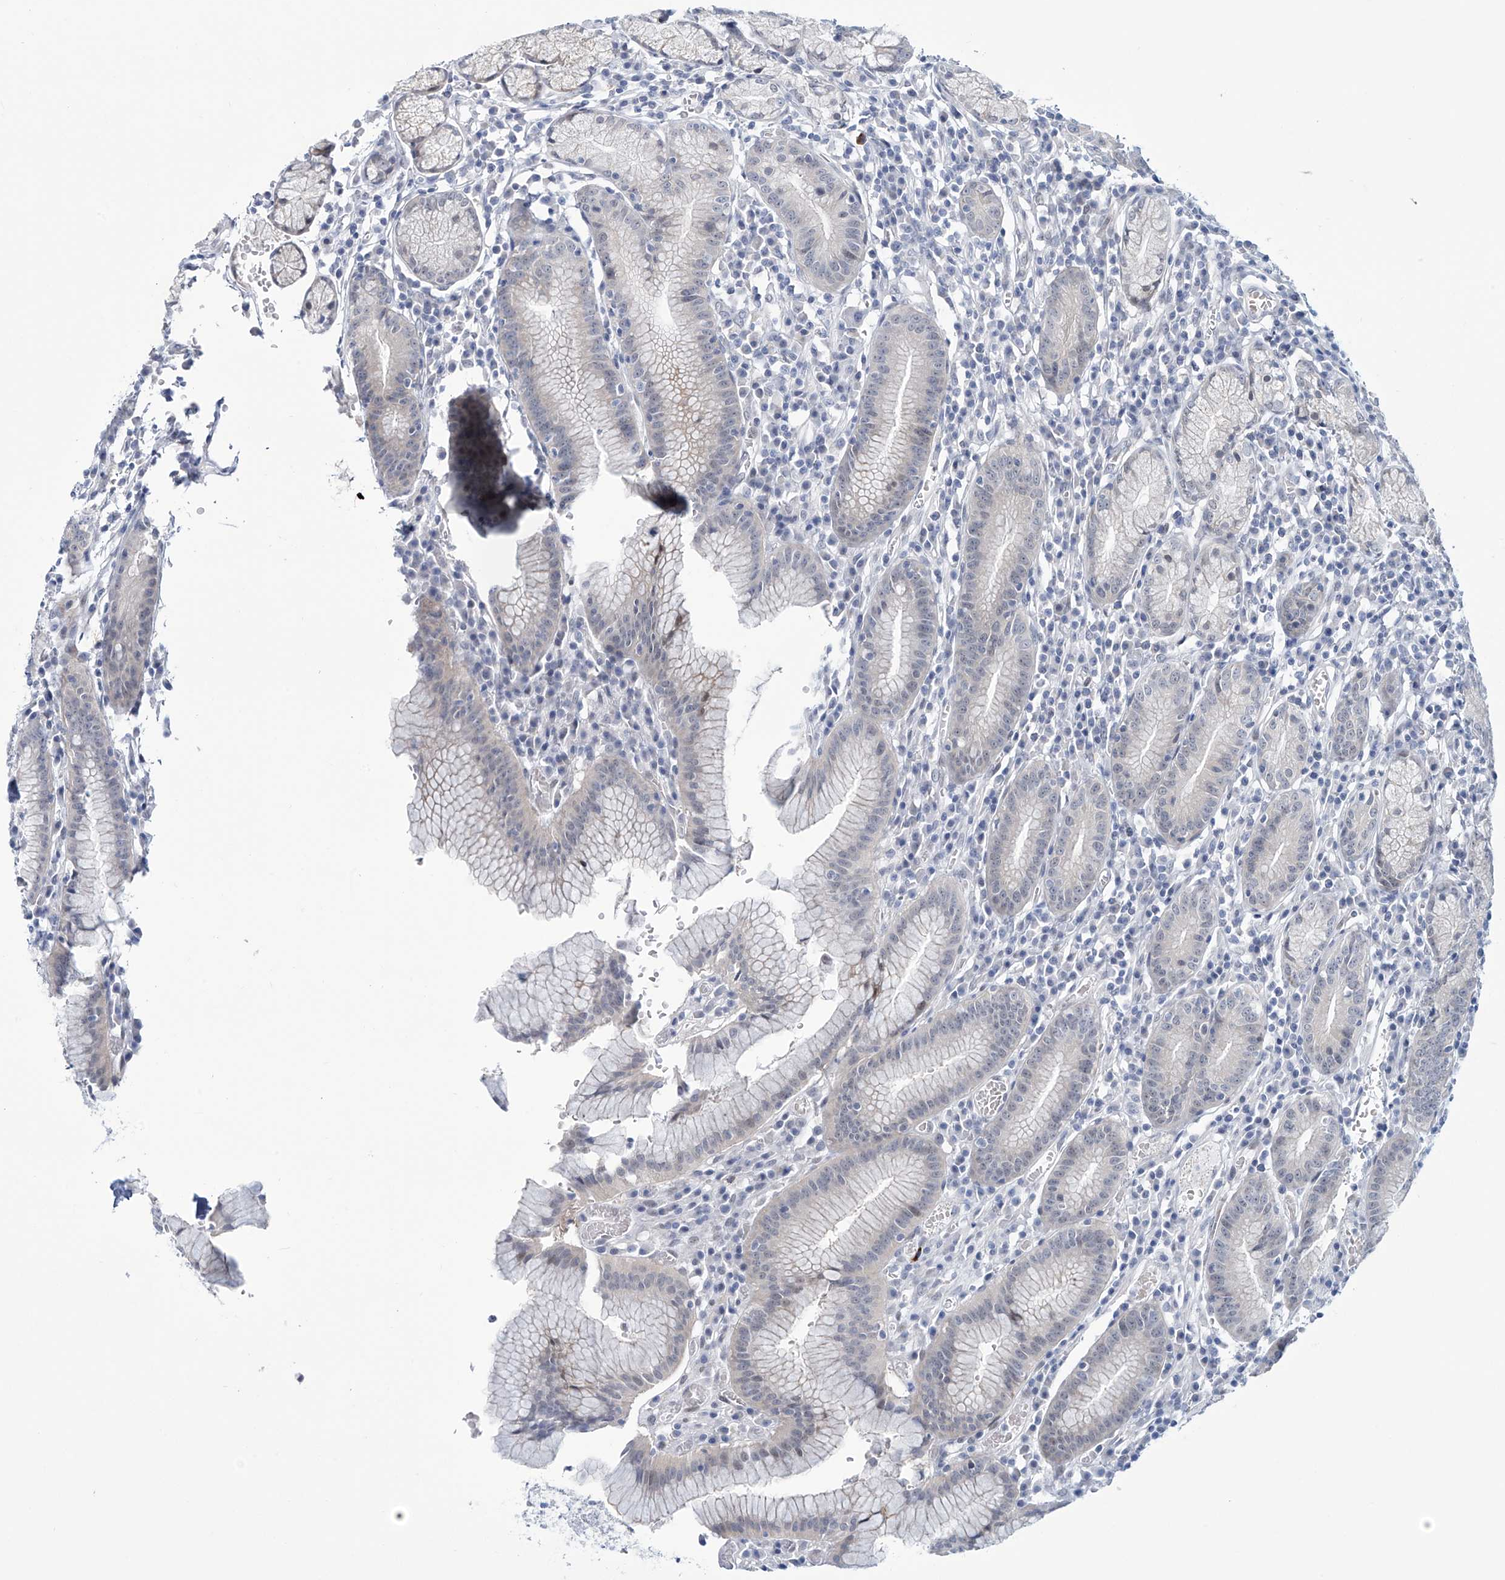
{"staining": {"intensity": "weak", "quantity": "<25%", "location": "cytoplasmic/membranous,nuclear"}, "tissue": "stomach", "cell_type": "Glandular cells", "image_type": "normal", "snomed": [{"axis": "morphology", "description": "Normal tissue, NOS"}, {"axis": "topography", "description": "Stomach"}], "caption": "The micrograph exhibits no staining of glandular cells in benign stomach.", "gene": "TRIM60", "patient": {"sex": "male", "age": 55}}